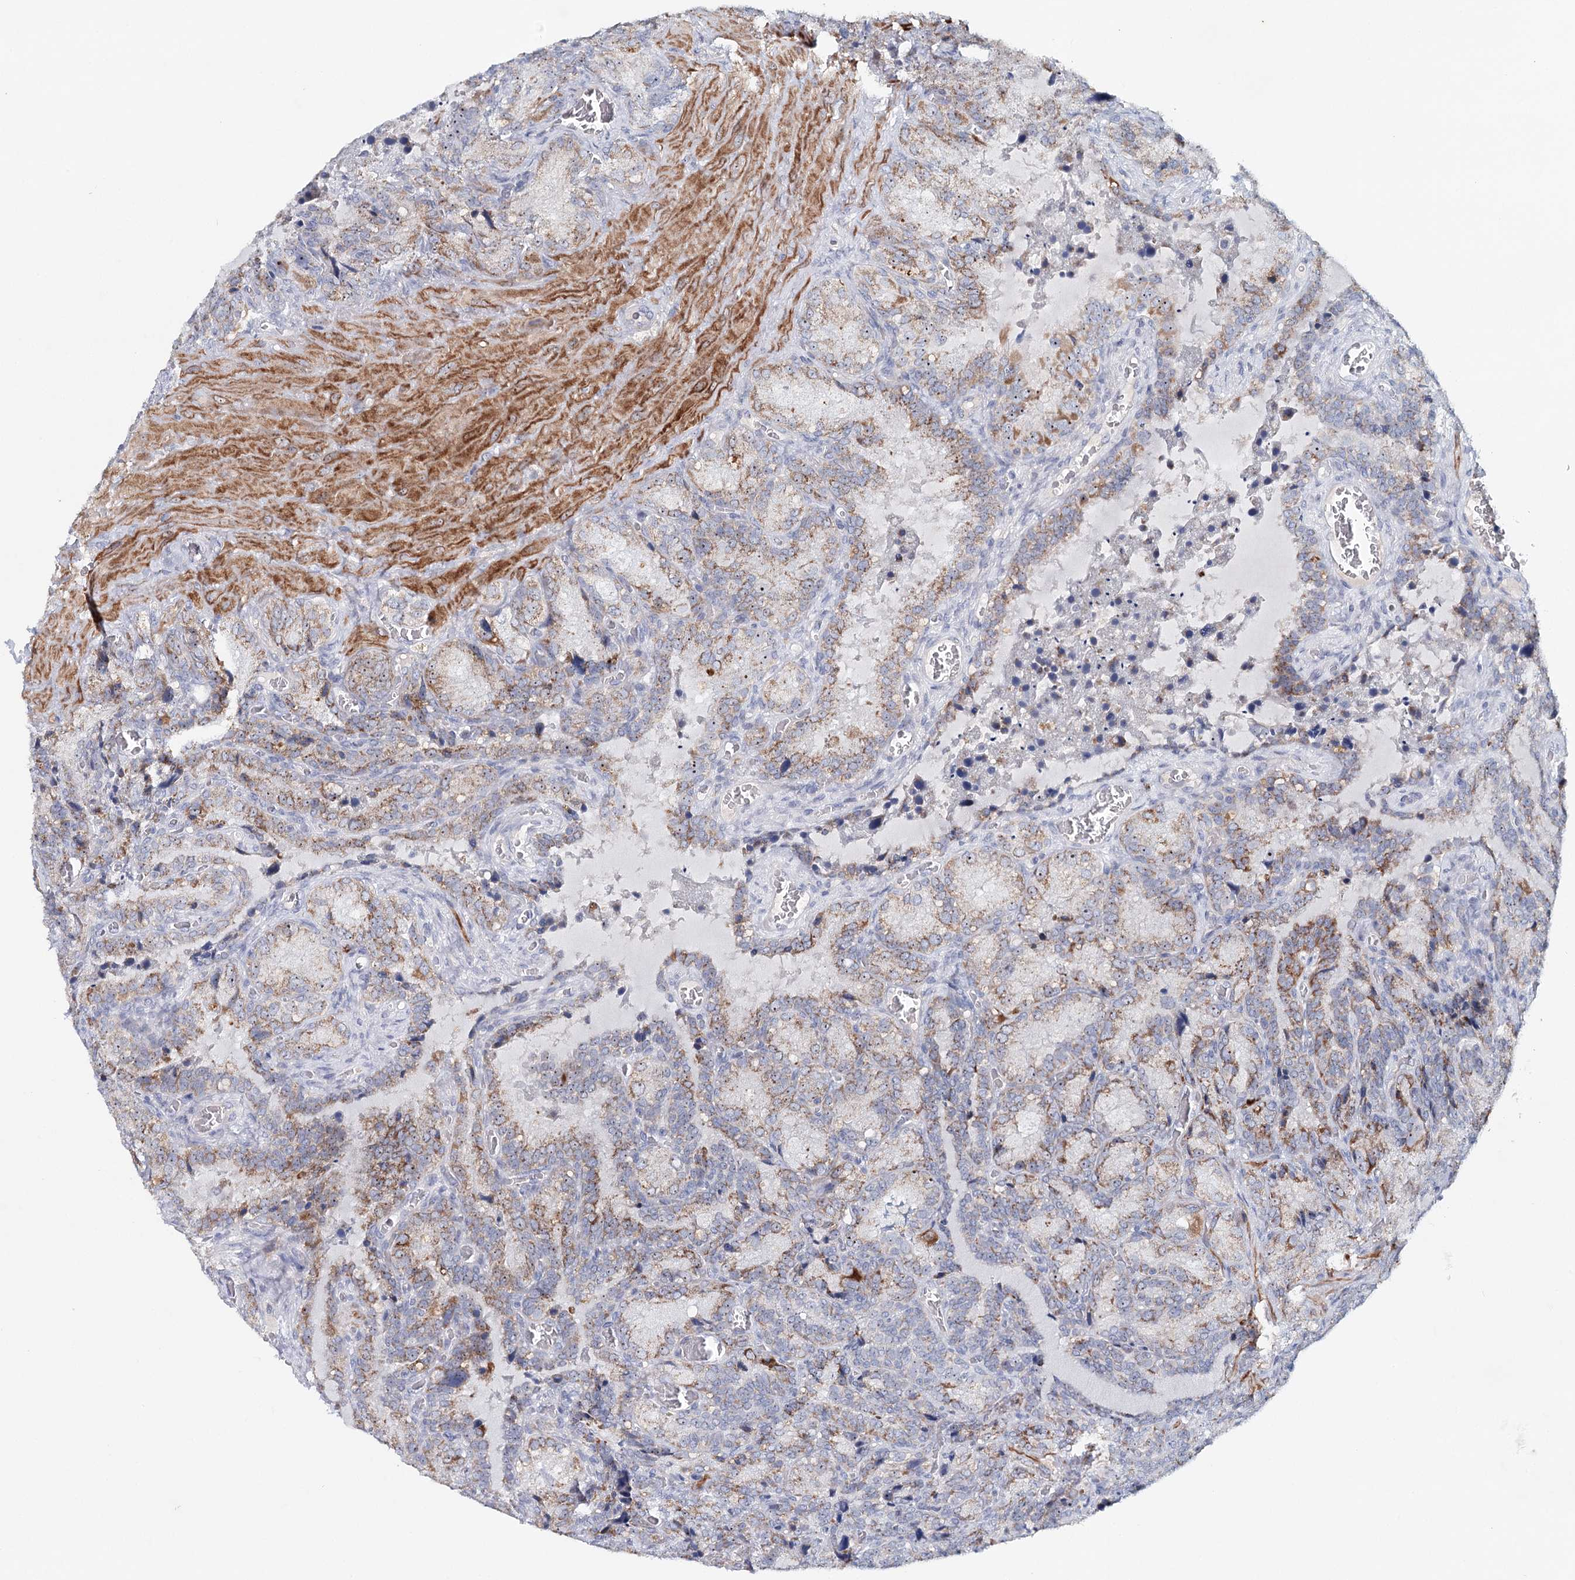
{"staining": {"intensity": "moderate", "quantity": ">75%", "location": "cytoplasmic/membranous"}, "tissue": "seminal vesicle", "cell_type": "Glandular cells", "image_type": "normal", "snomed": [{"axis": "morphology", "description": "Normal tissue, NOS"}, {"axis": "topography", "description": "Seminal veicle"}], "caption": "Immunohistochemistry (DAB) staining of normal human seminal vesicle exhibits moderate cytoplasmic/membranous protein expression in about >75% of glandular cells. (brown staining indicates protein expression, while blue staining denotes nuclei).", "gene": "RBM43", "patient": {"sex": "male", "age": 62}}